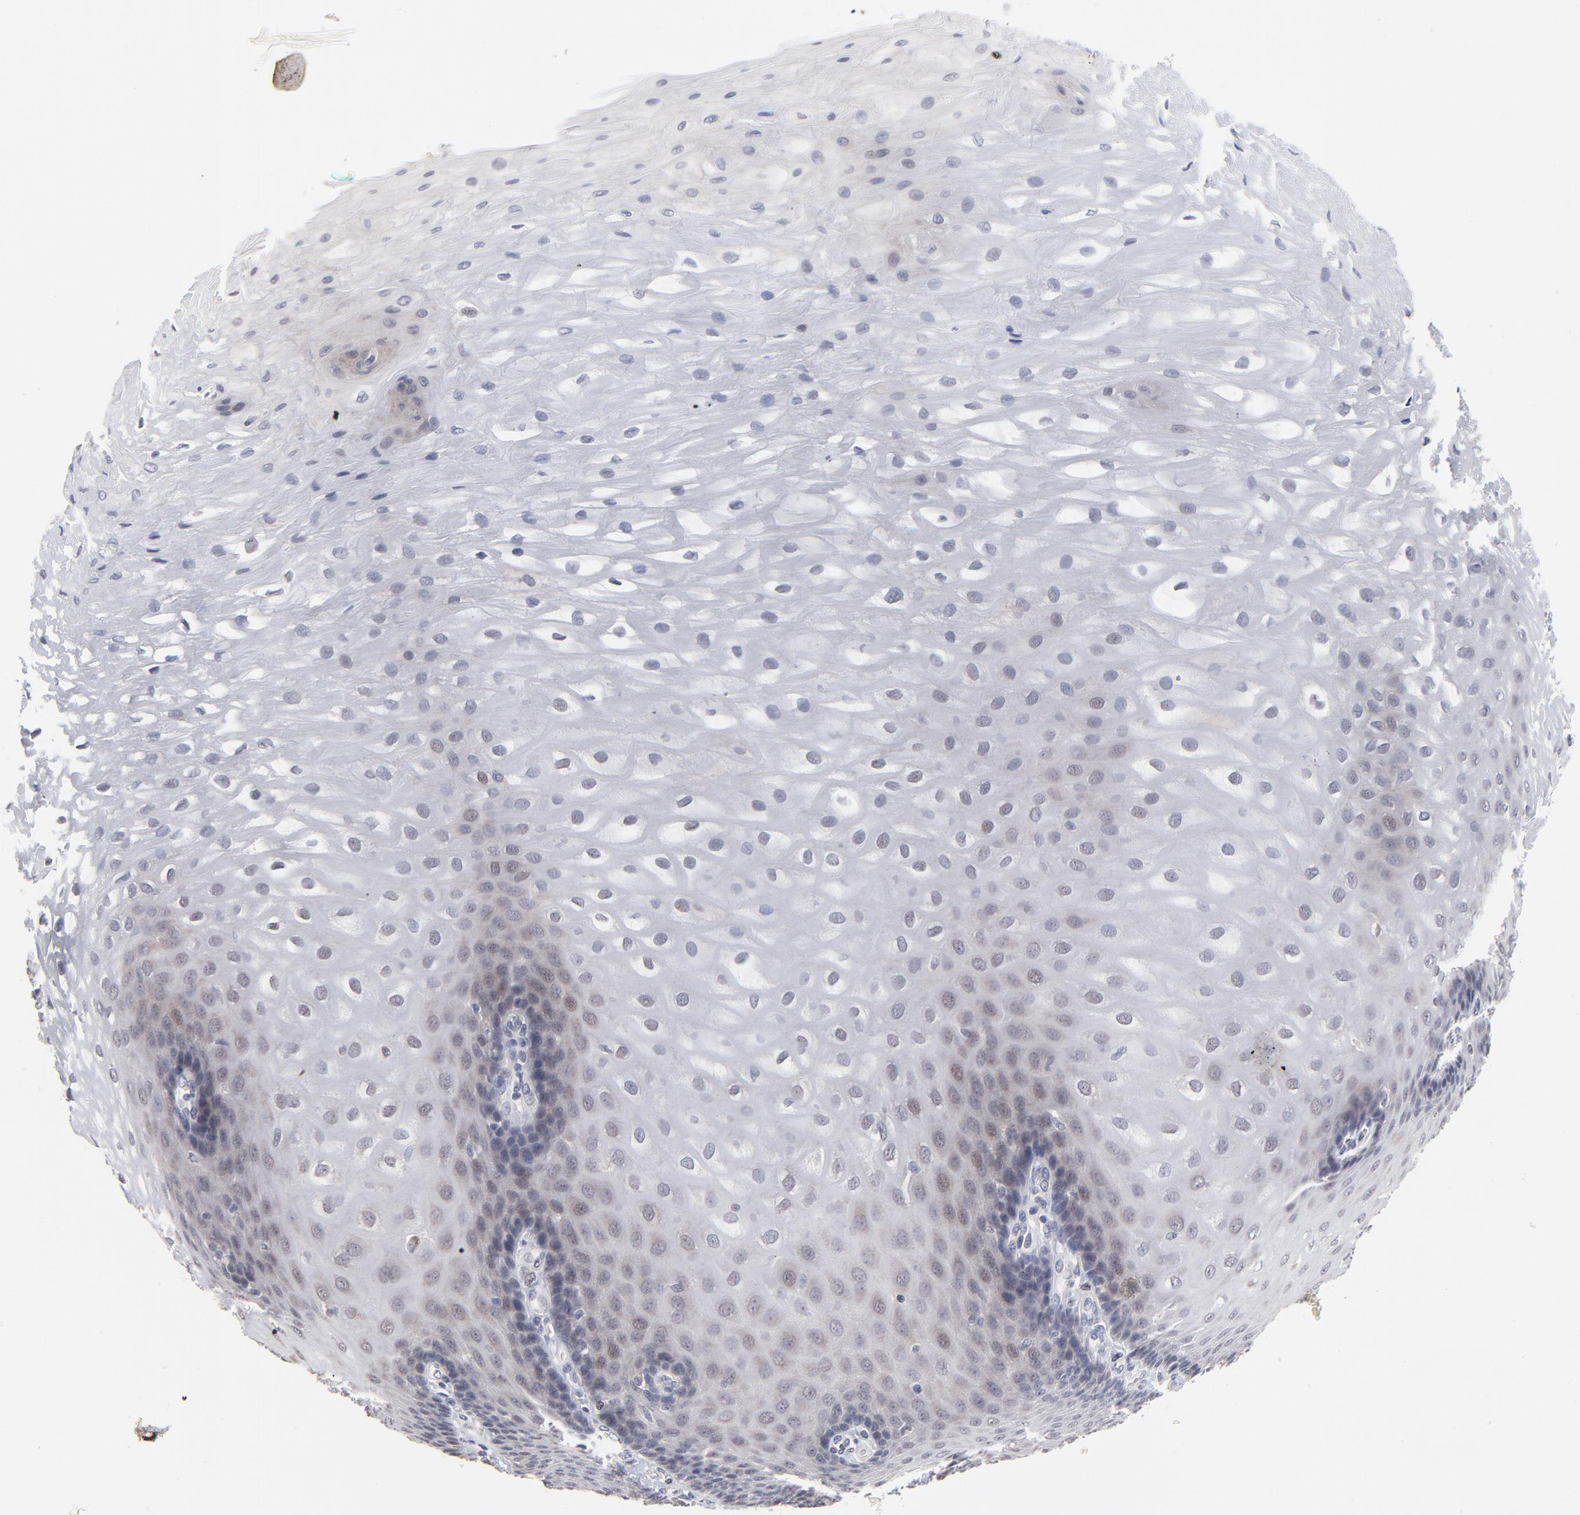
{"staining": {"intensity": "weak", "quantity": "<25%", "location": "cytoplasmic/membranous"}, "tissue": "esophagus", "cell_type": "Squamous epithelial cells", "image_type": "normal", "snomed": [{"axis": "morphology", "description": "Normal tissue, NOS"}, {"axis": "morphology", "description": "Adenocarcinoma, NOS"}, {"axis": "topography", "description": "Esophagus"}, {"axis": "topography", "description": "Stomach"}], "caption": "The image reveals no significant staining in squamous epithelial cells of esophagus. (DAB immunohistochemistry (IHC) visualized using brightfield microscopy, high magnification).", "gene": "MAGEA10", "patient": {"sex": "male", "age": 62}}